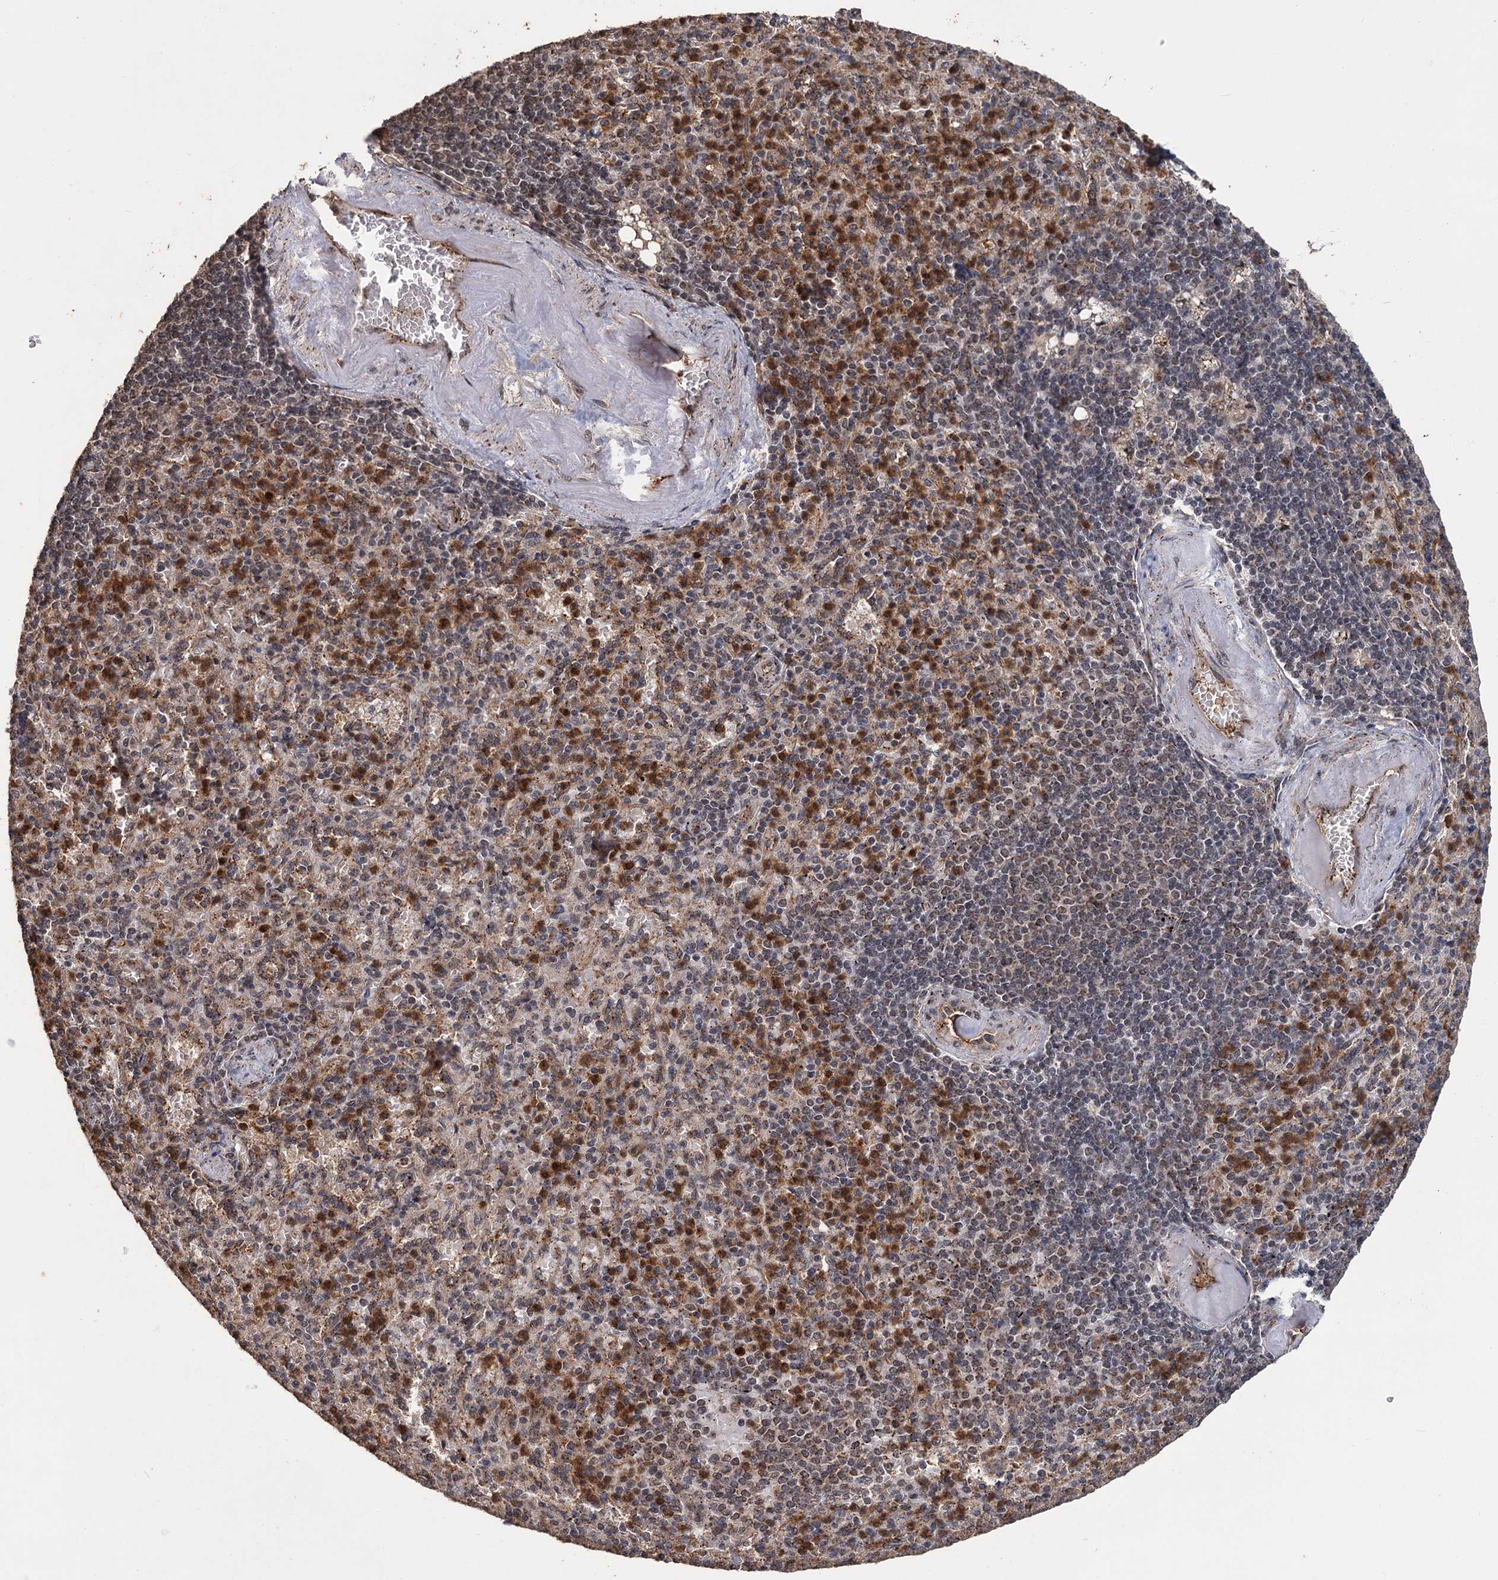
{"staining": {"intensity": "strong", "quantity": "<25%", "location": "cytoplasmic/membranous,nuclear"}, "tissue": "spleen", "cell_type": "Cells in red pulp", "image_type": "normal", "snomed": [{"axis": "morphology", "description": "Normal tissue, NOS"}, {"axis": "topography", "description": "Spleen"}], "caption": "Immunohistochemistry image of unremarkable human spleen stained for a protein (brown), which demonstrates medium levels of strong cytoplasmic/membranous,nuclear staining in approximately <25% of cells in red pulp.", "gene": "KANSL2", "patient": {"sex": "female", "age": 74}}